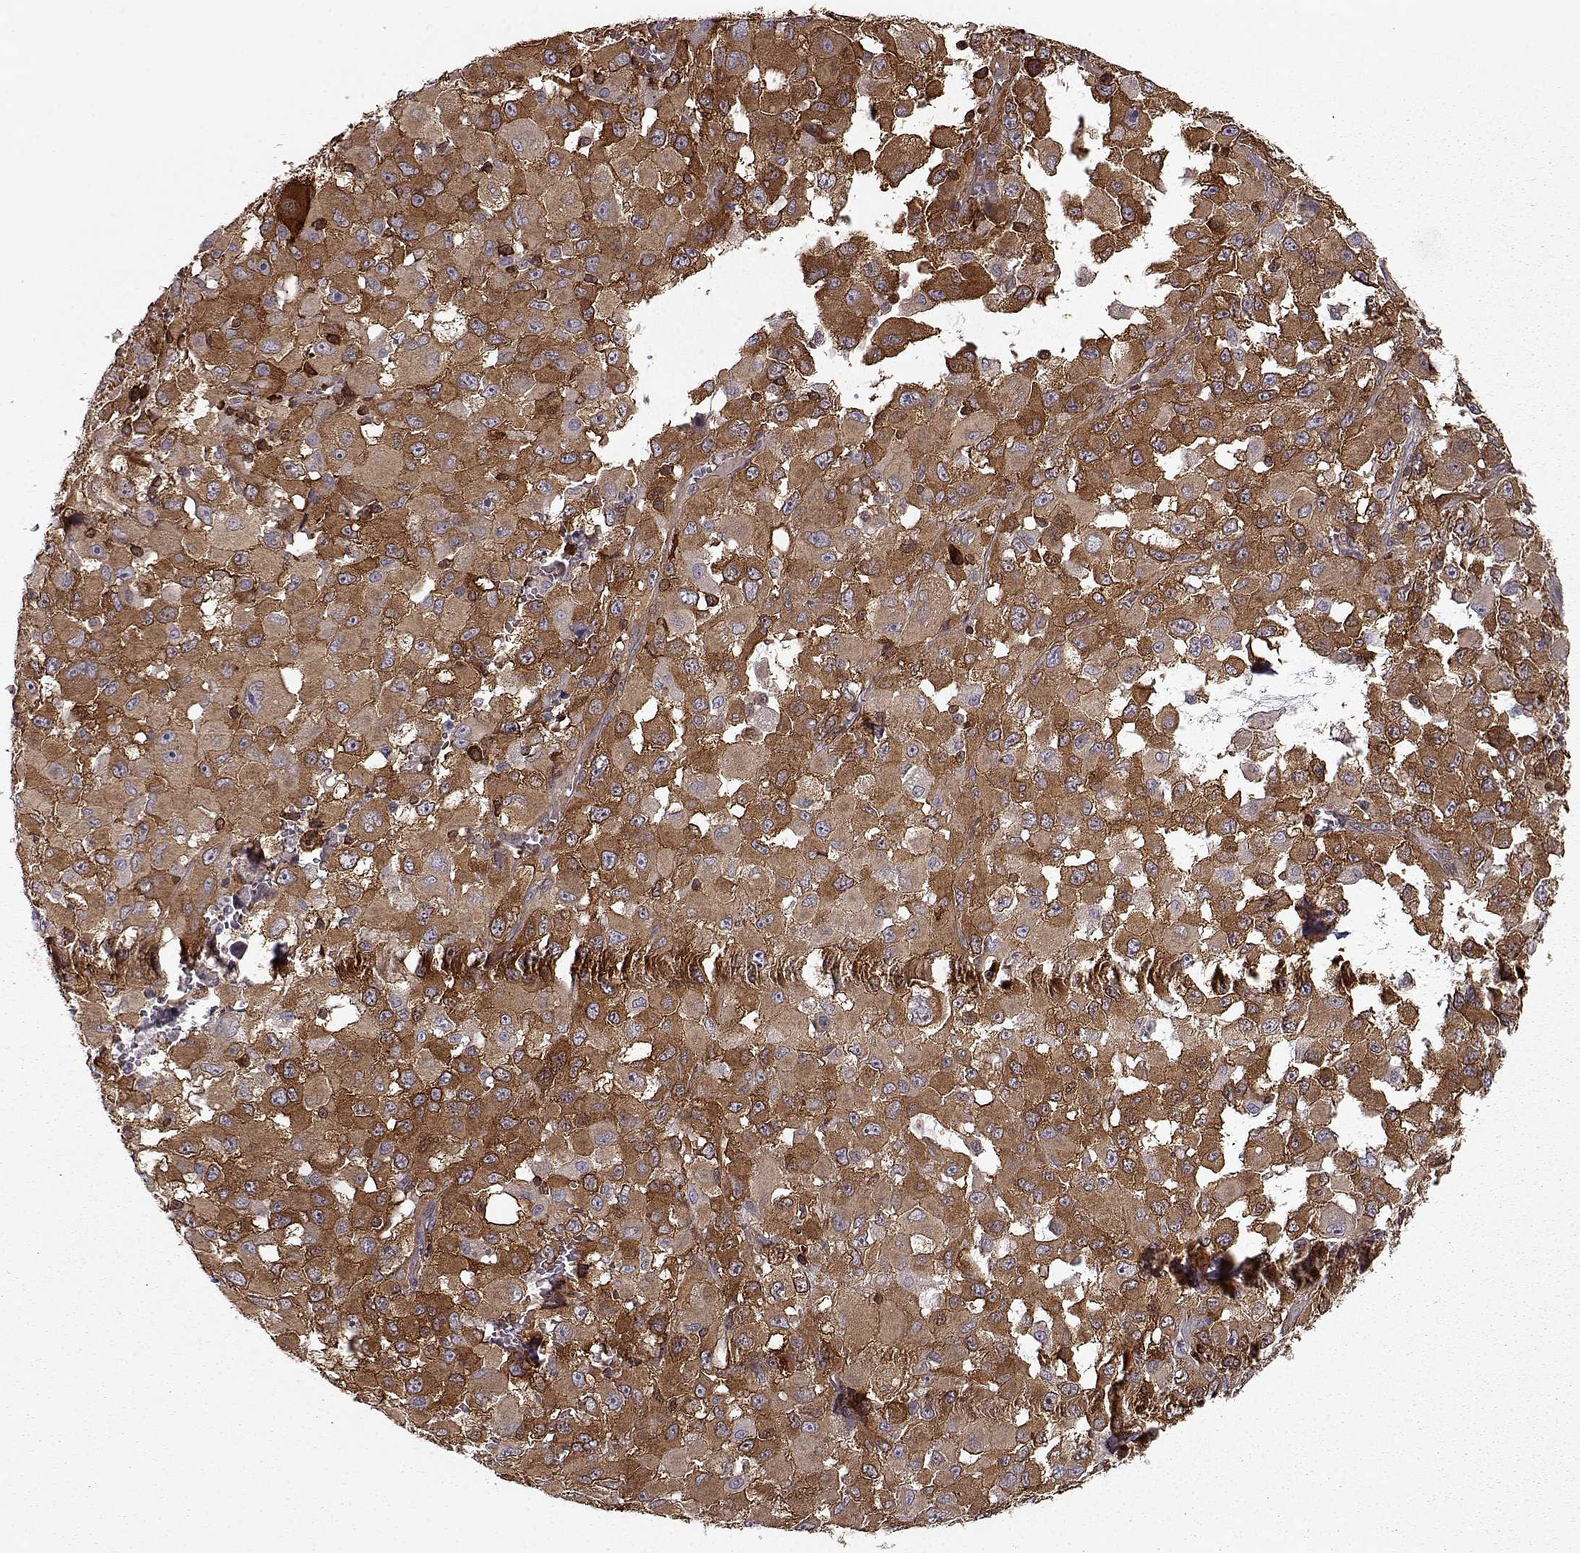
{"staining": {"intensity": "strong", "quantity": ">75%", "location": "cytoplasmic/membranous"}, "tissue": "melanoma", "cell_type": "Tumor cells", "image_type": "cancer", "snomed": [{"axis": "morphology", "description": "Malignant melanoma, Metastatic site"}, {"axis": "topography", "description": "Lymph node"}], "caption": "Malignant melanoma (metastatic site) stained for a protein reveals strong cytoplasmic/membranous positivity in tumor cells. Using DAB (brown) and hematoxylin (blue) stains, captured at high magnification using brightfield microscopy.", "gene": "RANBP1", "patient": {"sex": "male", "age": 50}}